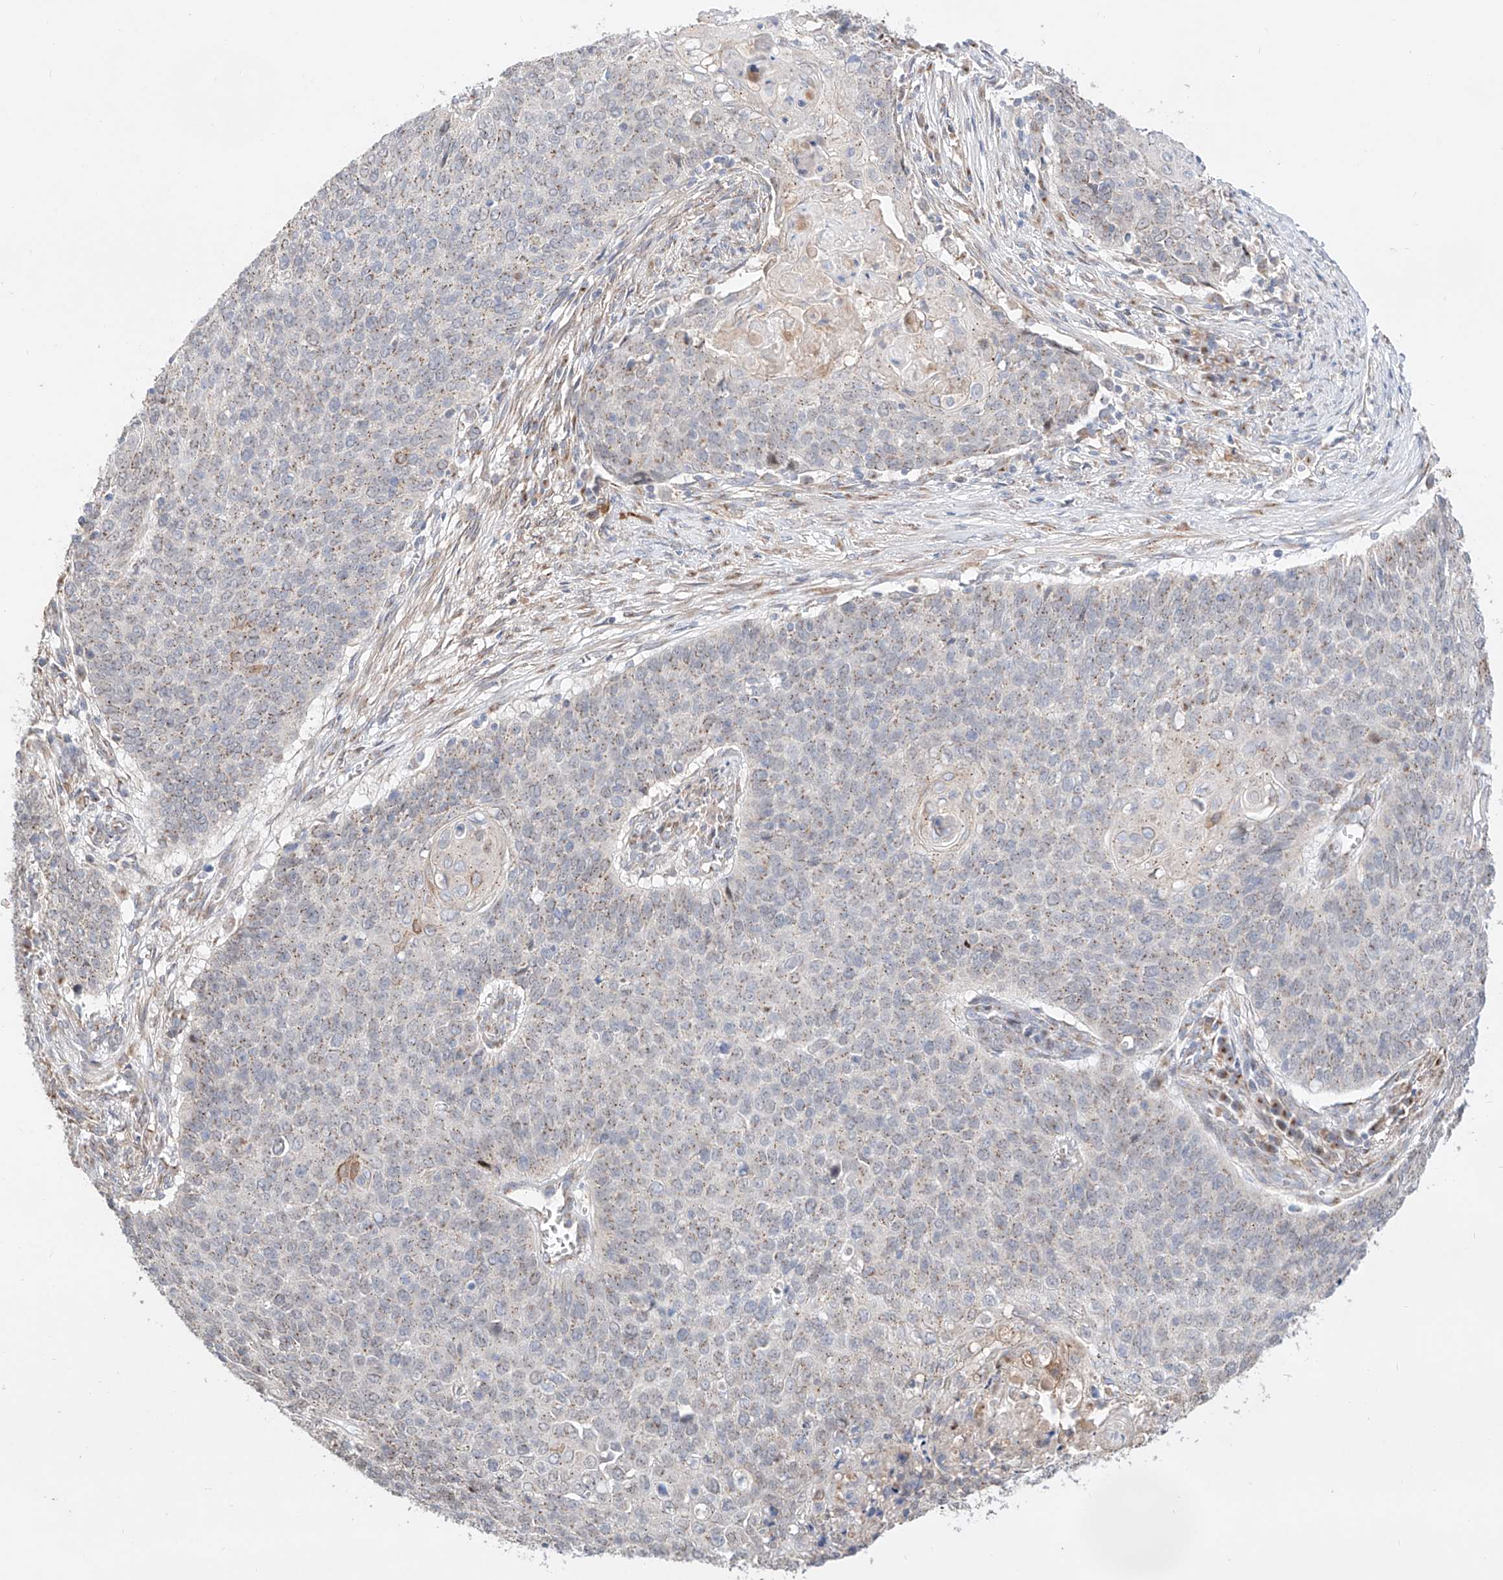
{"staining": {"intensity": "weak", "quantity": "25%-75%", "location": "cytoplasmic/membranous"}, "tissue": "cervical cancer", "cell_type": "Tumor cells", "image_type": "cancer", "snomed": [{"axis": "morphology", "description": "Squamous cell carcinoma, NOS"}, {"axis": "topography", "description": "Cervix"}], "caption": "High-magnification brightfield microscopy of cervical squamous cell carcinoma stained with DAB (3,3'-diaminobenzidine) (brown) and counterstained with hematoxylin (blue). tumor cells exhibit weak cytoplasmic/membranous positivity is appreciated in approximately25%-75% of cells.", "gene": "MOSPD1", "patient": {"sex": "female", "age": 39}}